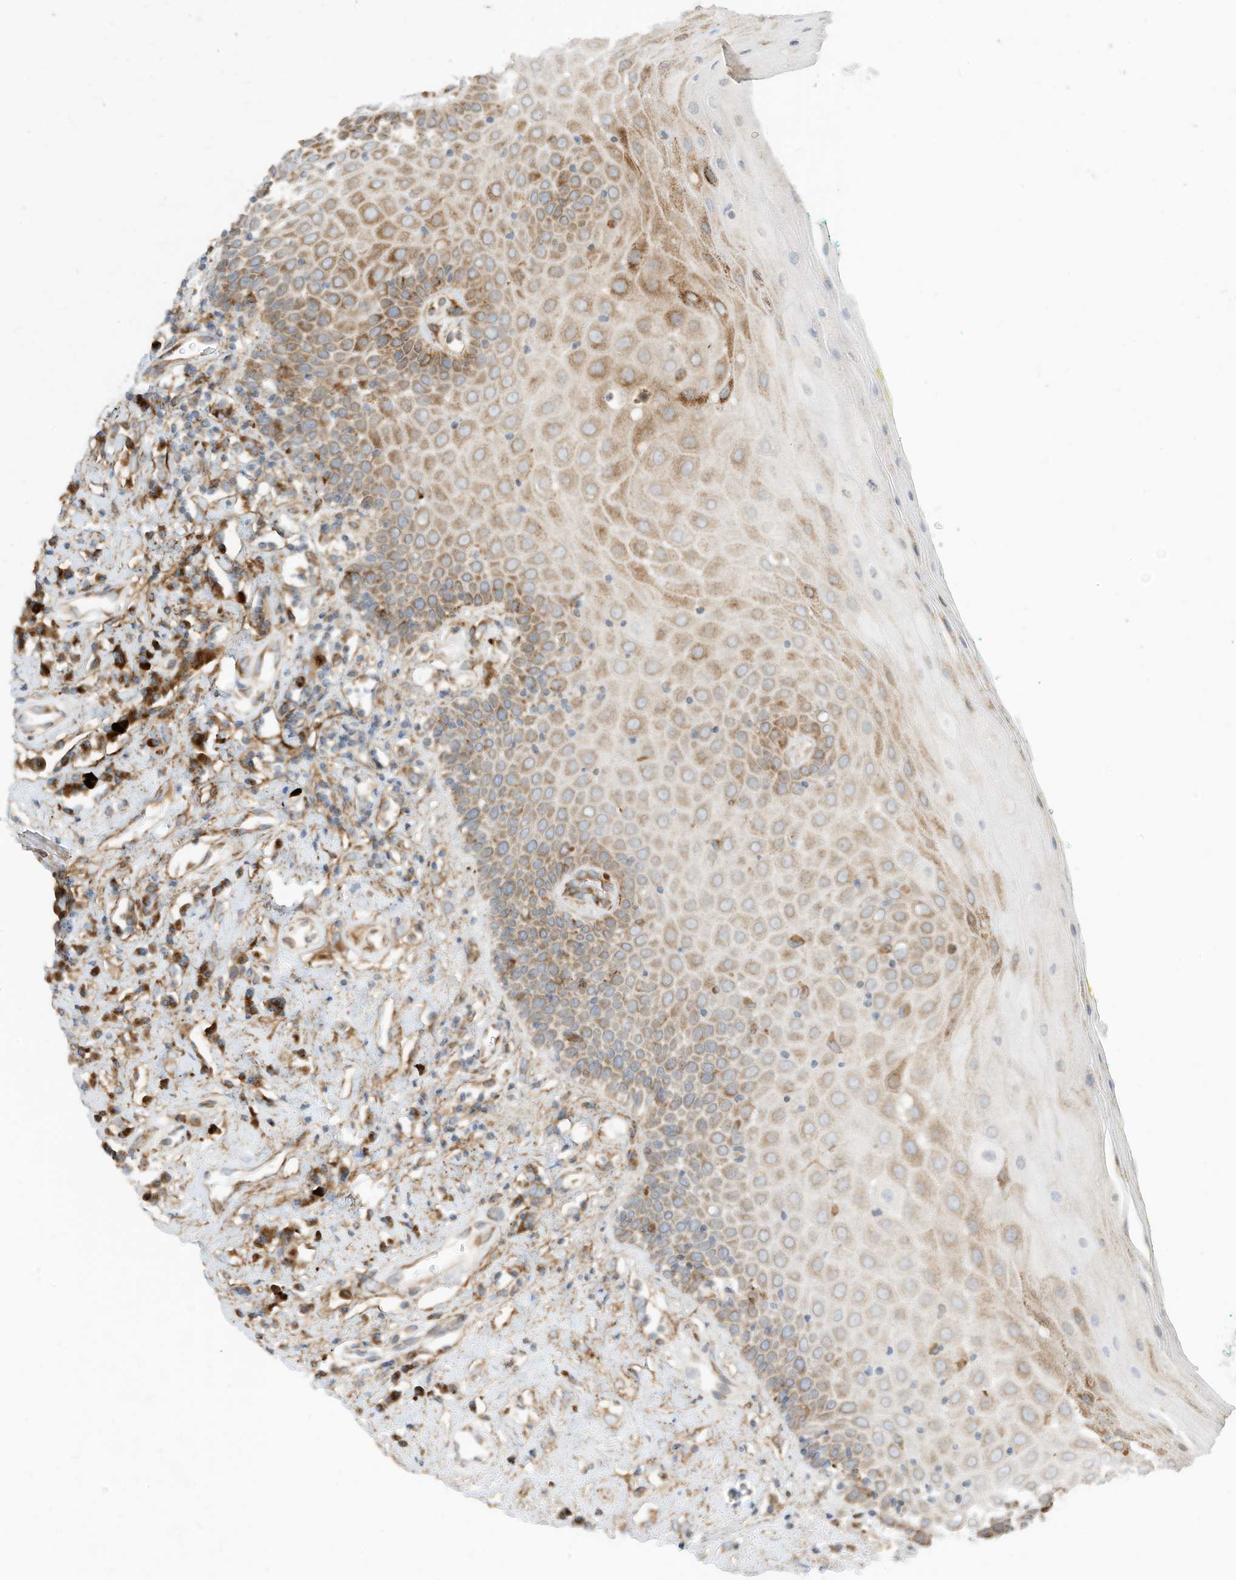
{"staining": {"intensity": "moderate", "quantity": ">75%", "location": "cytoplasmic/membranous"}, "tissue": "oral mucosa", "cell_type": "Squamous epithelial cells", "image_type": "normal", "snomed": [{"axis": "morphology", "description": "Normal tissue, NOS"}, {"axis": "morphology", "description": "Squamous cell carcinoma, NOS"}, {"axis": "topography", "description": "Oral tissue"}, {"axis": "topography", "description": "Head-Neck"}], "caption": "Immunohistochemical staining of normal oral mucosa displays medium levels of moderate cytoplasmic/membranous positivity in about >75% of squamous epithelial cells.", "gene": "TRNAU1AP", "patient": {"sex": "female", "age": 70}}